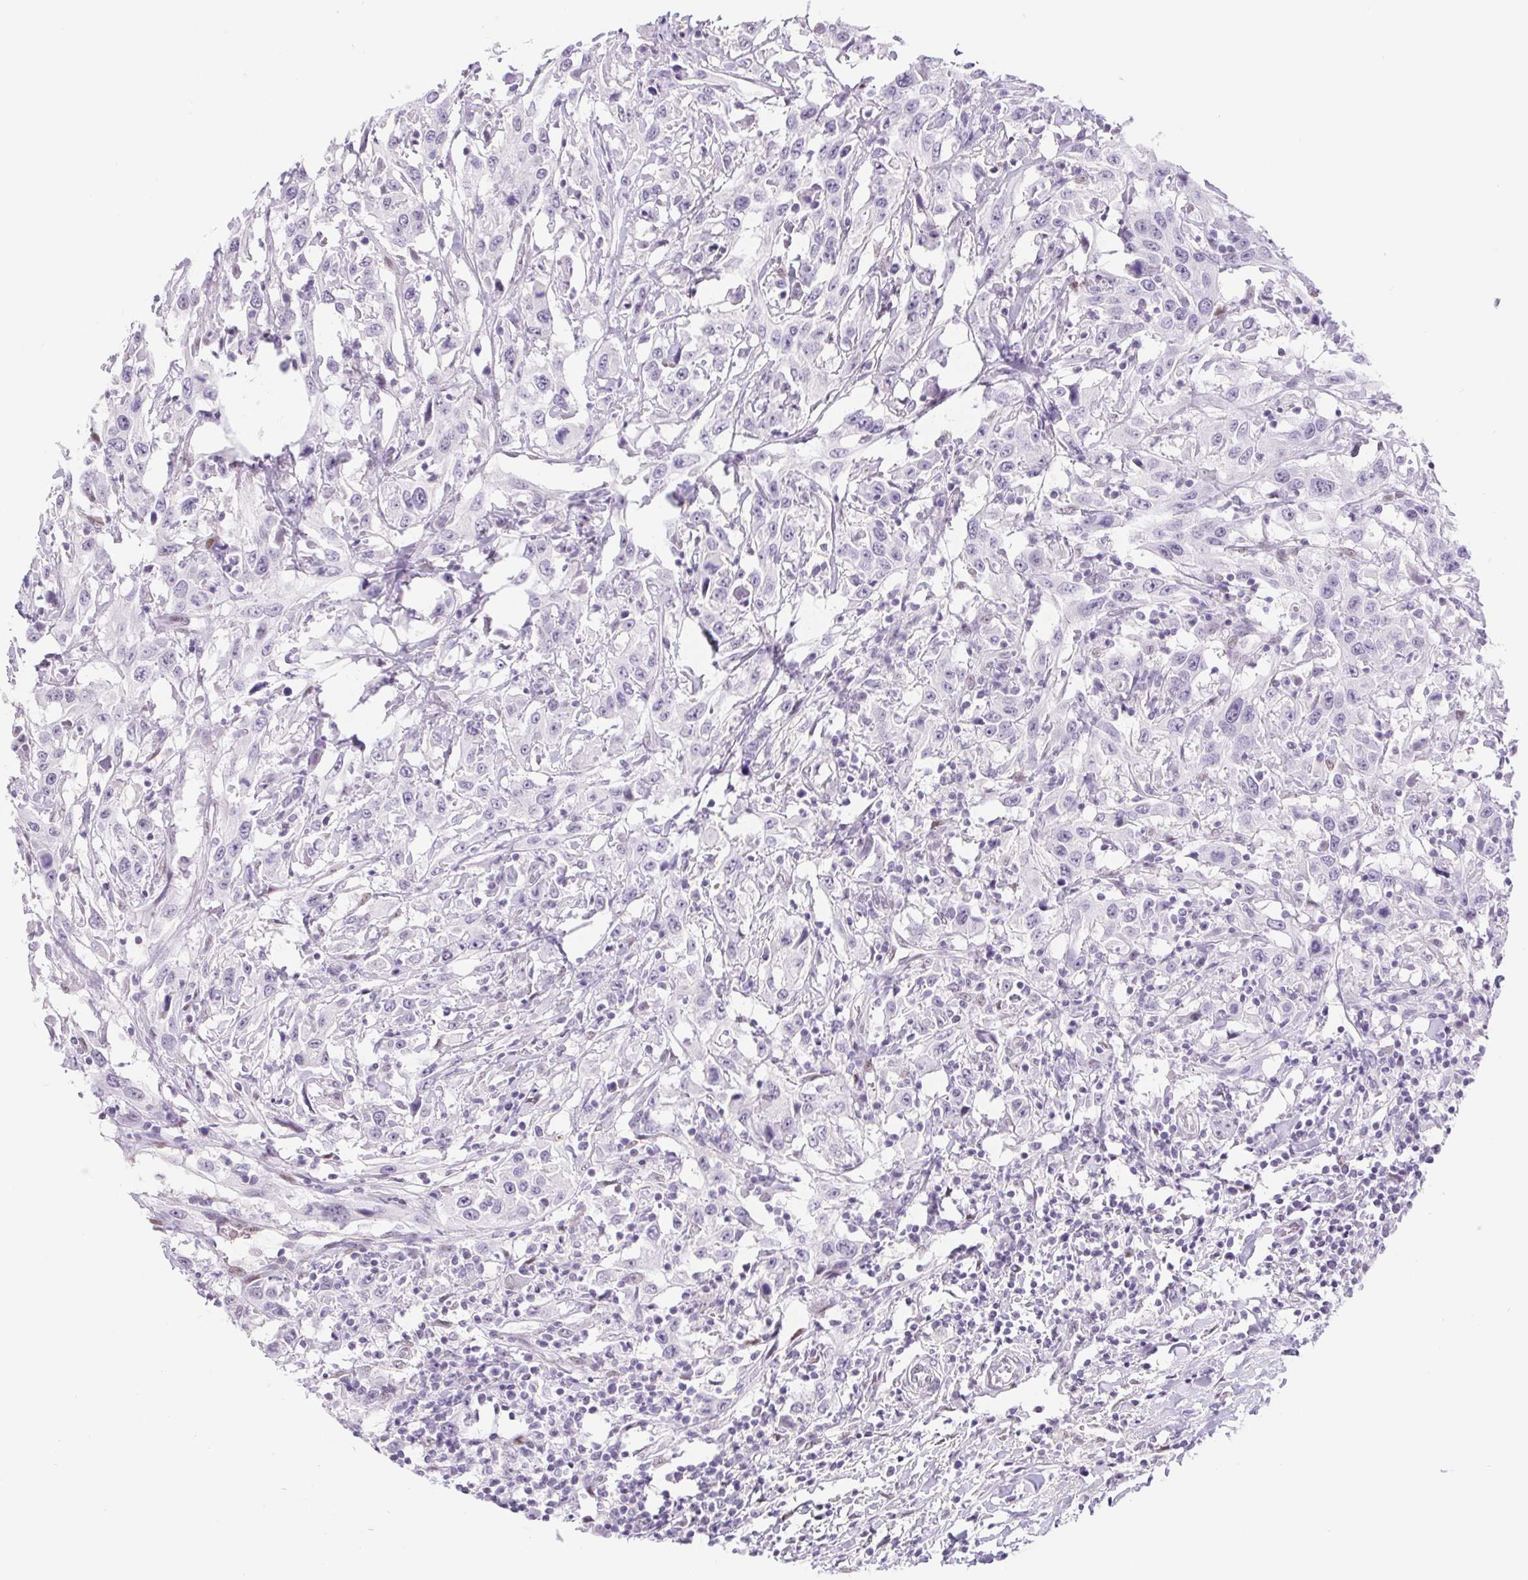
{"staining": {"intensity": "negative", "quantity": "none", "location": "none"}, "tissue": "urothelial cancer", "cell_type": "Tumor cells", "image_type": "cancer", "snomed": [{"axis": "morphology", "description": "Urothelial carcinoma, High grade"}, {"axis": "topography", "description": "Urinary bladder"}], "caption": "Tumor cells show no significant protein expression in high-grade urothelial carcinoma. (DAB IHC with hematoxylin counter stain).", "gene": "CAND1", "patient": {"sex": "male", "age": 61}}